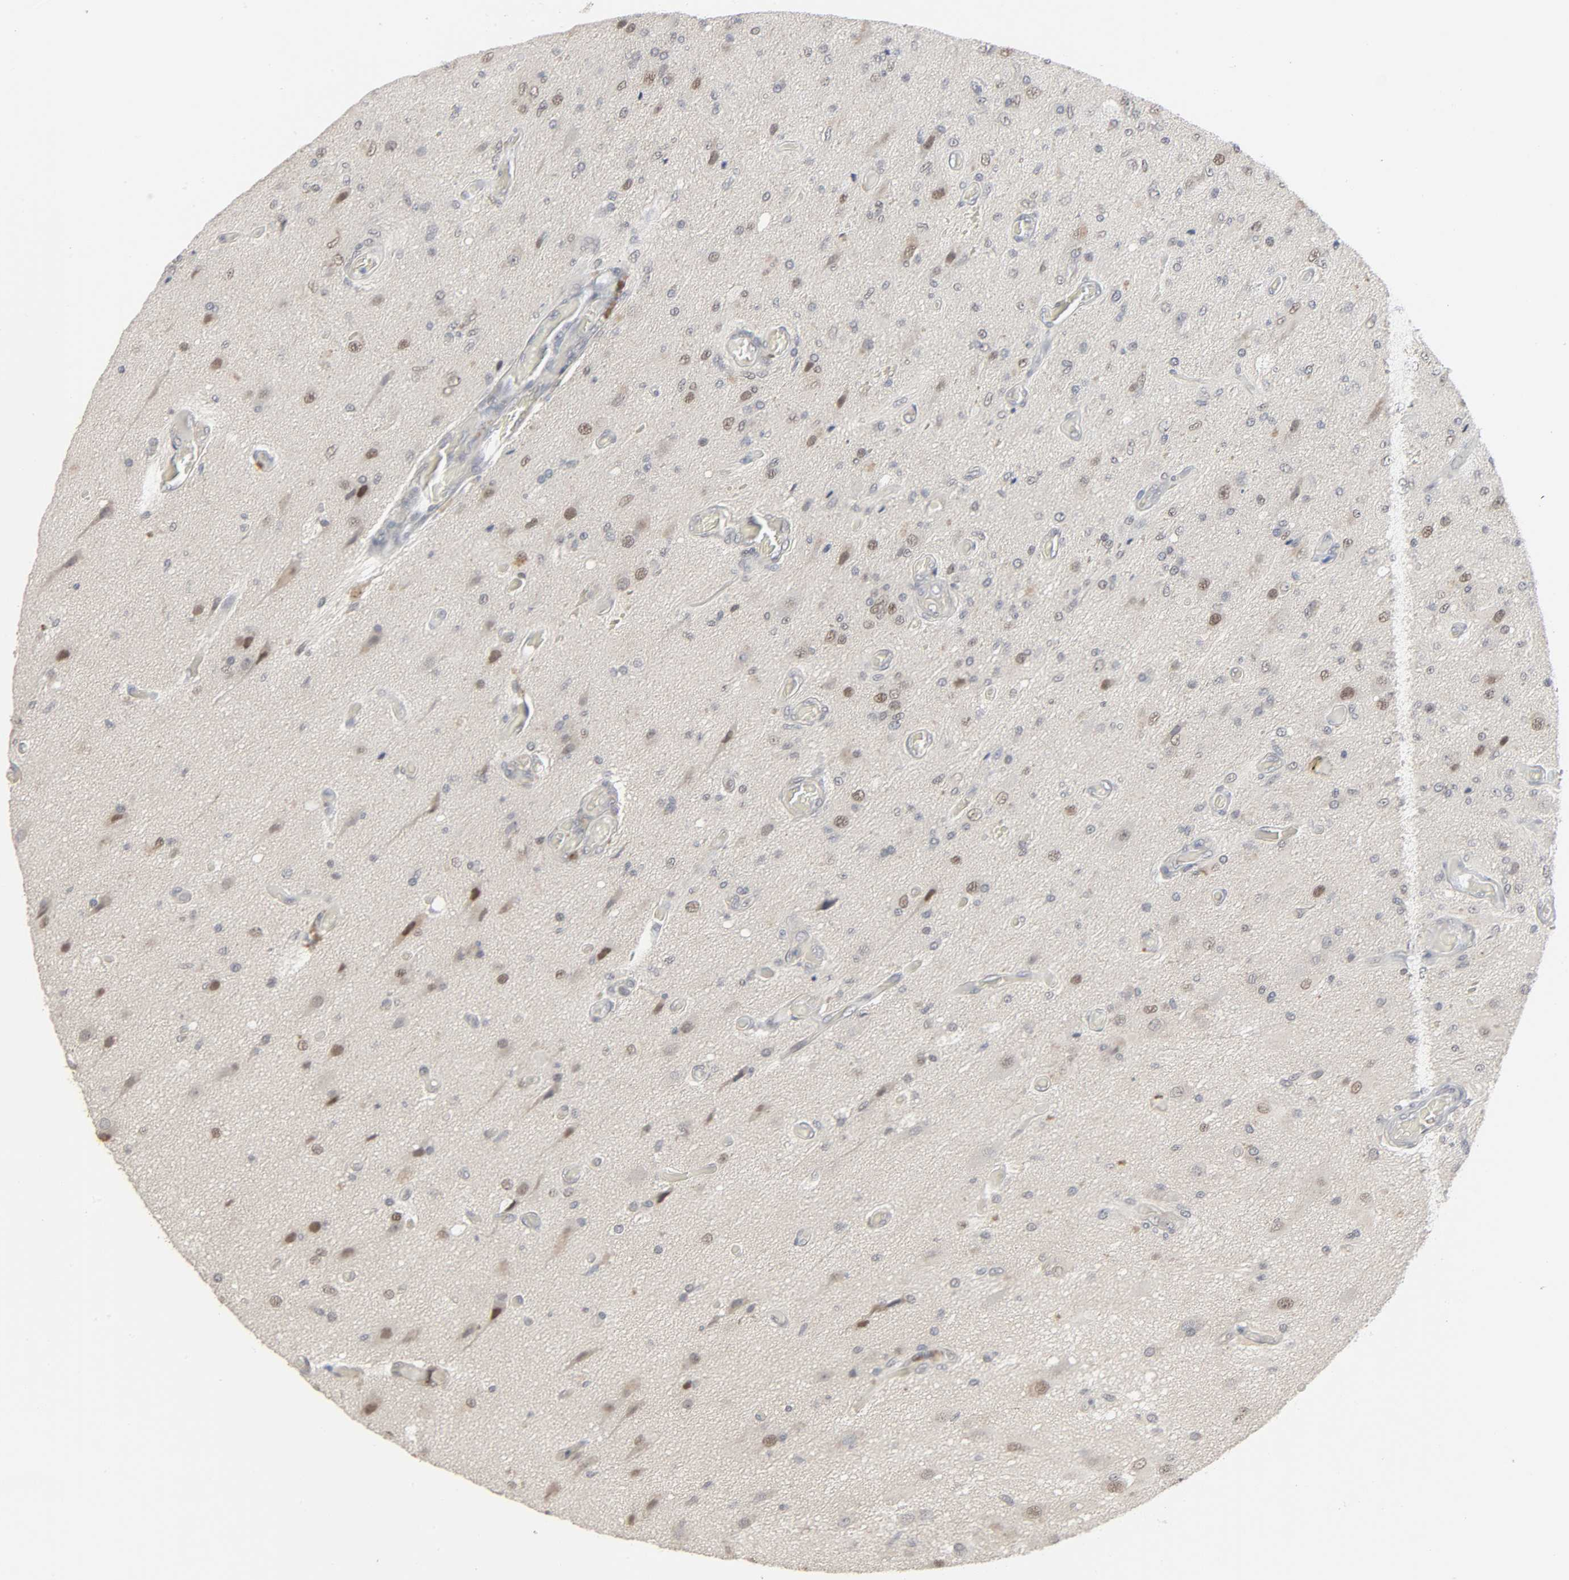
{"staining": {"intensity": "weak", "quantity": "<25%", "location": "nuclear"}, "tissue": "glioma", "cell_type": "Tumor cells", "image_type": "cancer", "snomed": [{"axis": "morphology", "description": "Normal tissue, NOS"}, {"axis": "morphology", "description": "Glioma, malignant, High grade"}, {"axis": "topography", "description": "Cerebral cortex"}], "caption": "Malignant high-grade glioma was stained to show a protein in brown. There is no significant staining in tumor cells. Nuclei are stained in blue.", "gene": "ZNF222", "patient": {"sex": "male", "age": 77}}